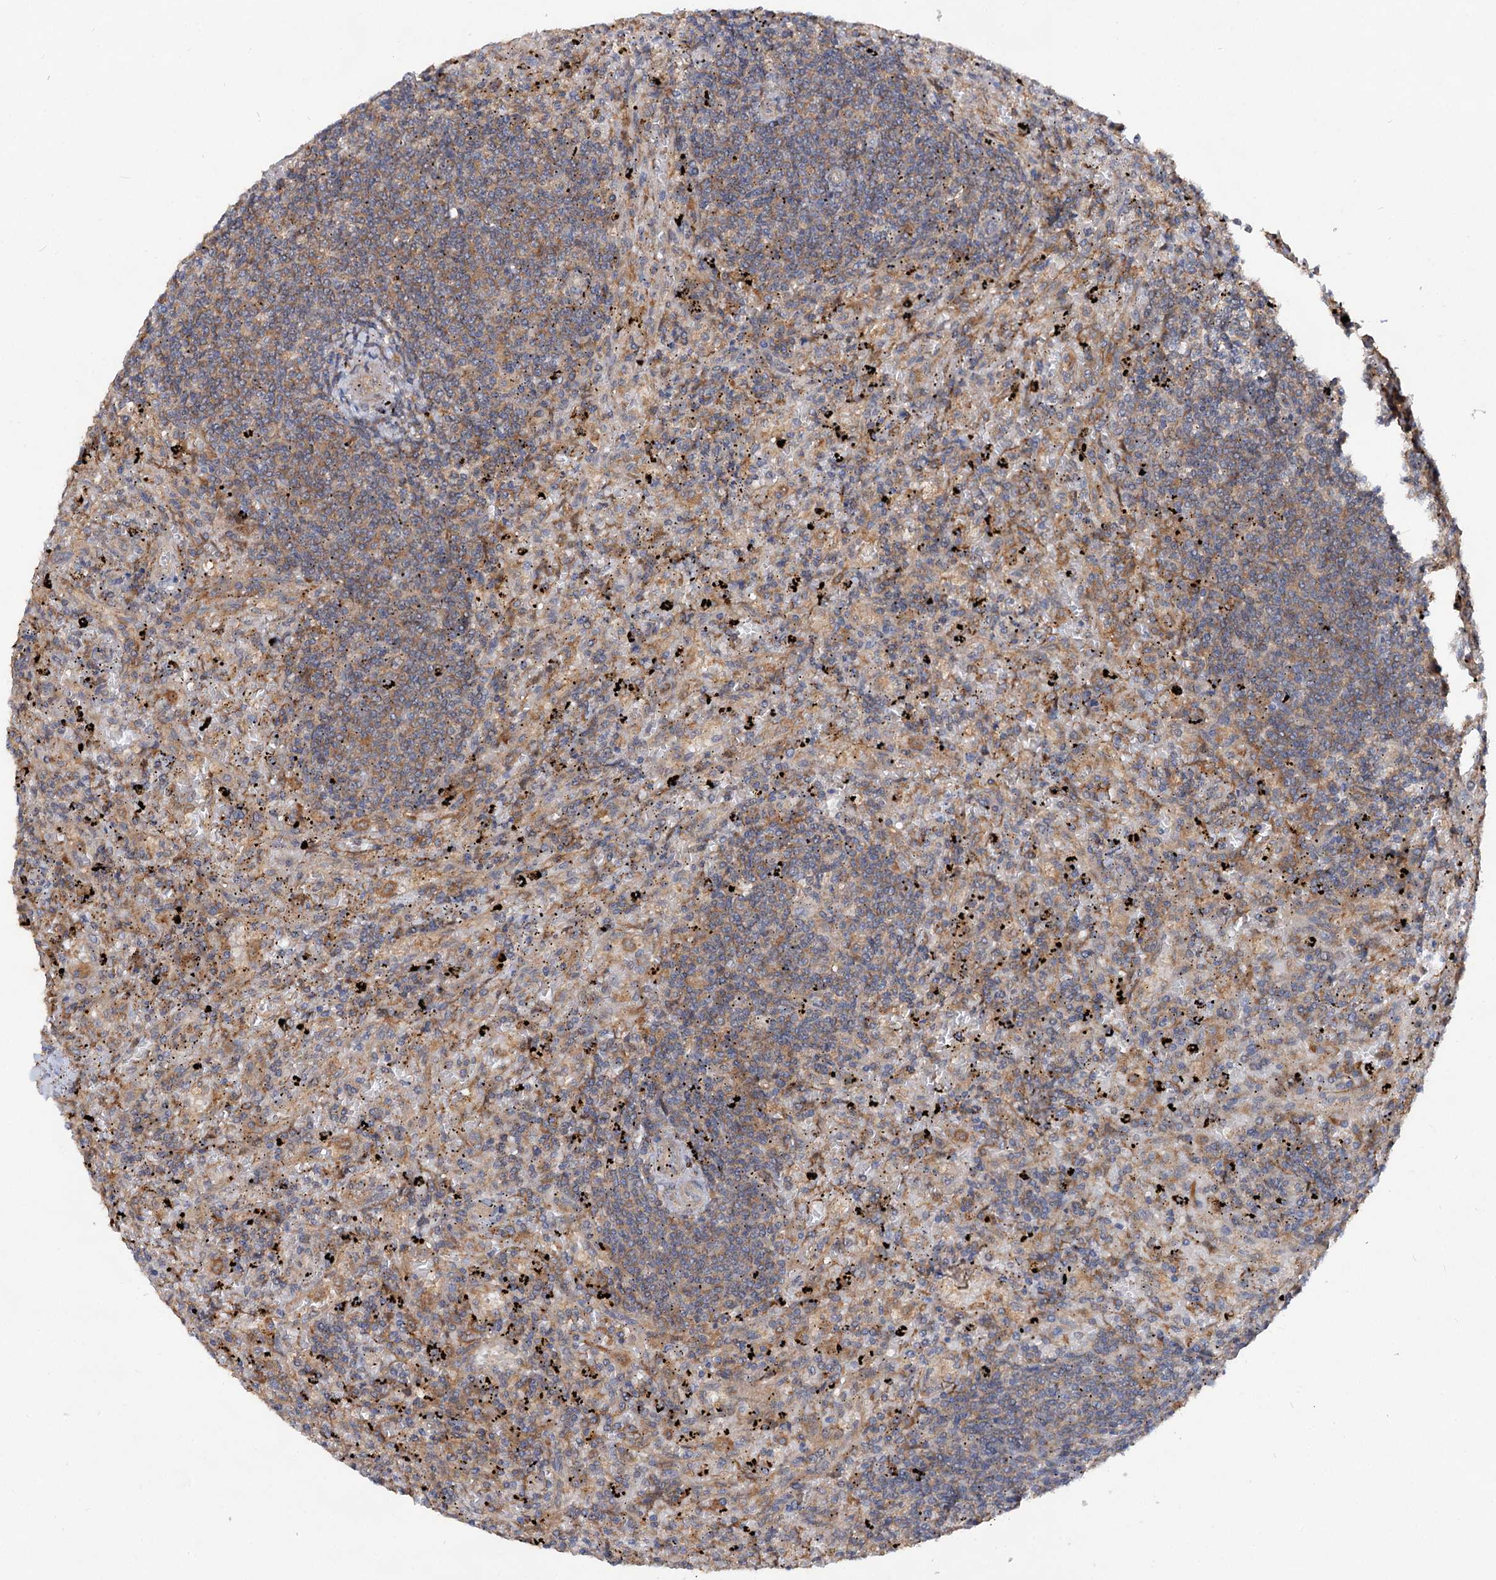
{"staining": {"intensity": "weak", "quantity": "25%-75%", "location": "cytoplasmic/membranous"}, "tissue": "lymphoma", "cell_type": "Tumor cells", "image_type": "cancer", "snomed": [{"axis": "morphology", "description": "Malignant lymphoma, non-Hodgkin's type, Low grade"}, {"axis": "topography", "description": "Spleen"}], "caption": "Immunohistochemical staining of human low-grade malignant lymphoma, non-Hodgkin's type reveals low levels of weak cytoplasmic/membranous protein expression in about 25%-75% of tumor cells. (brown staining indicates protein expression, while blue staining denotes nuclei).", "gene": "VPS29", "patient": {"sex": "male", "age": 76}}